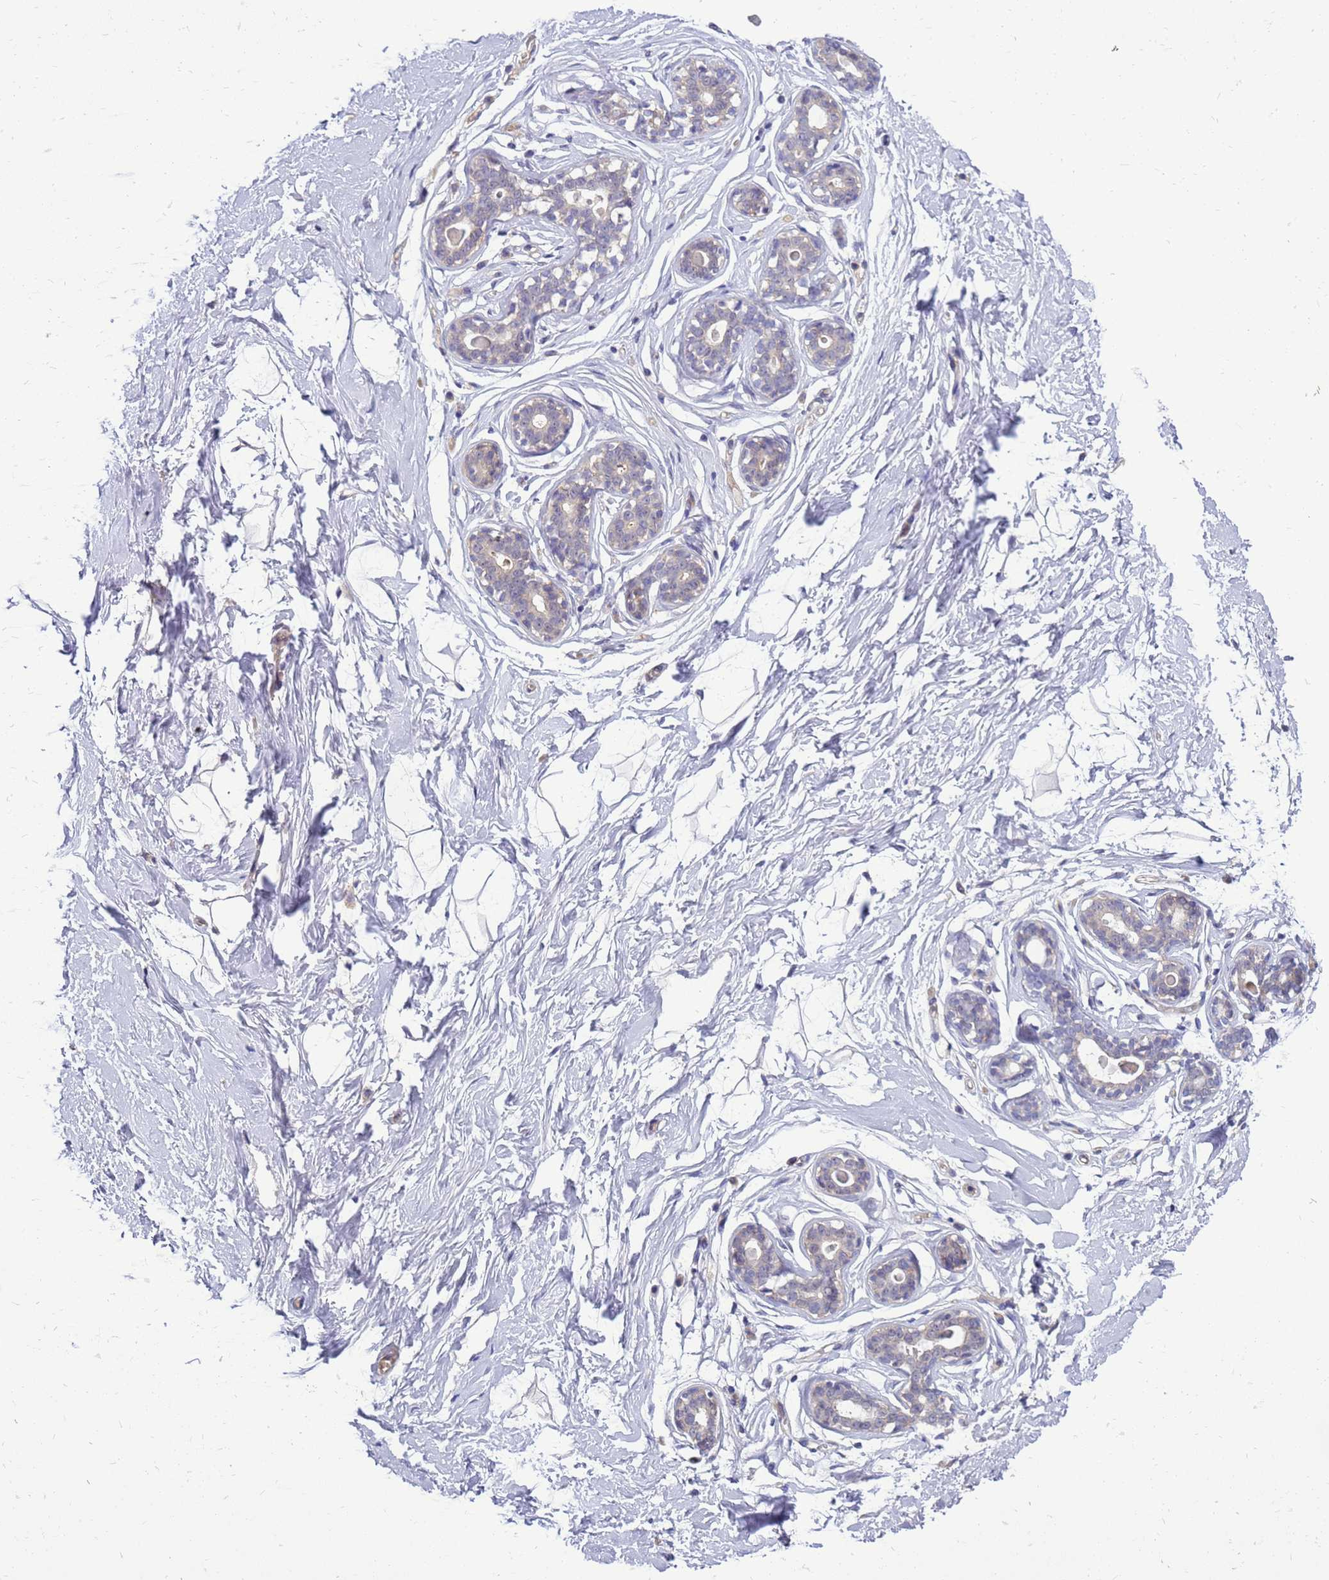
{"staining": {"intensity": "negative", "quantity": "none", "location": "none"}, "tissue": "breast", "cell_type": "Adipocytes", "image_type": "normal", "snomed": [{"axis": "morphology", "description": "Normal tissue, NOS"}, {"axis": "morphology", "description": "Adenoma, NOS"}, {"axis": "topography", "description": "Breast"}], "caption": "IHC of benign breast exhibits no staining in adipocytes. The staining was performed using DAB (3,3'-diaminobenzidine) to visualize the protein expression in brown, while the nuclei were stained in blue with hematoxylin (Magnification: 20x).", "gene": "ENOPH1", "patient": {"sex": "female", "age": 23}}